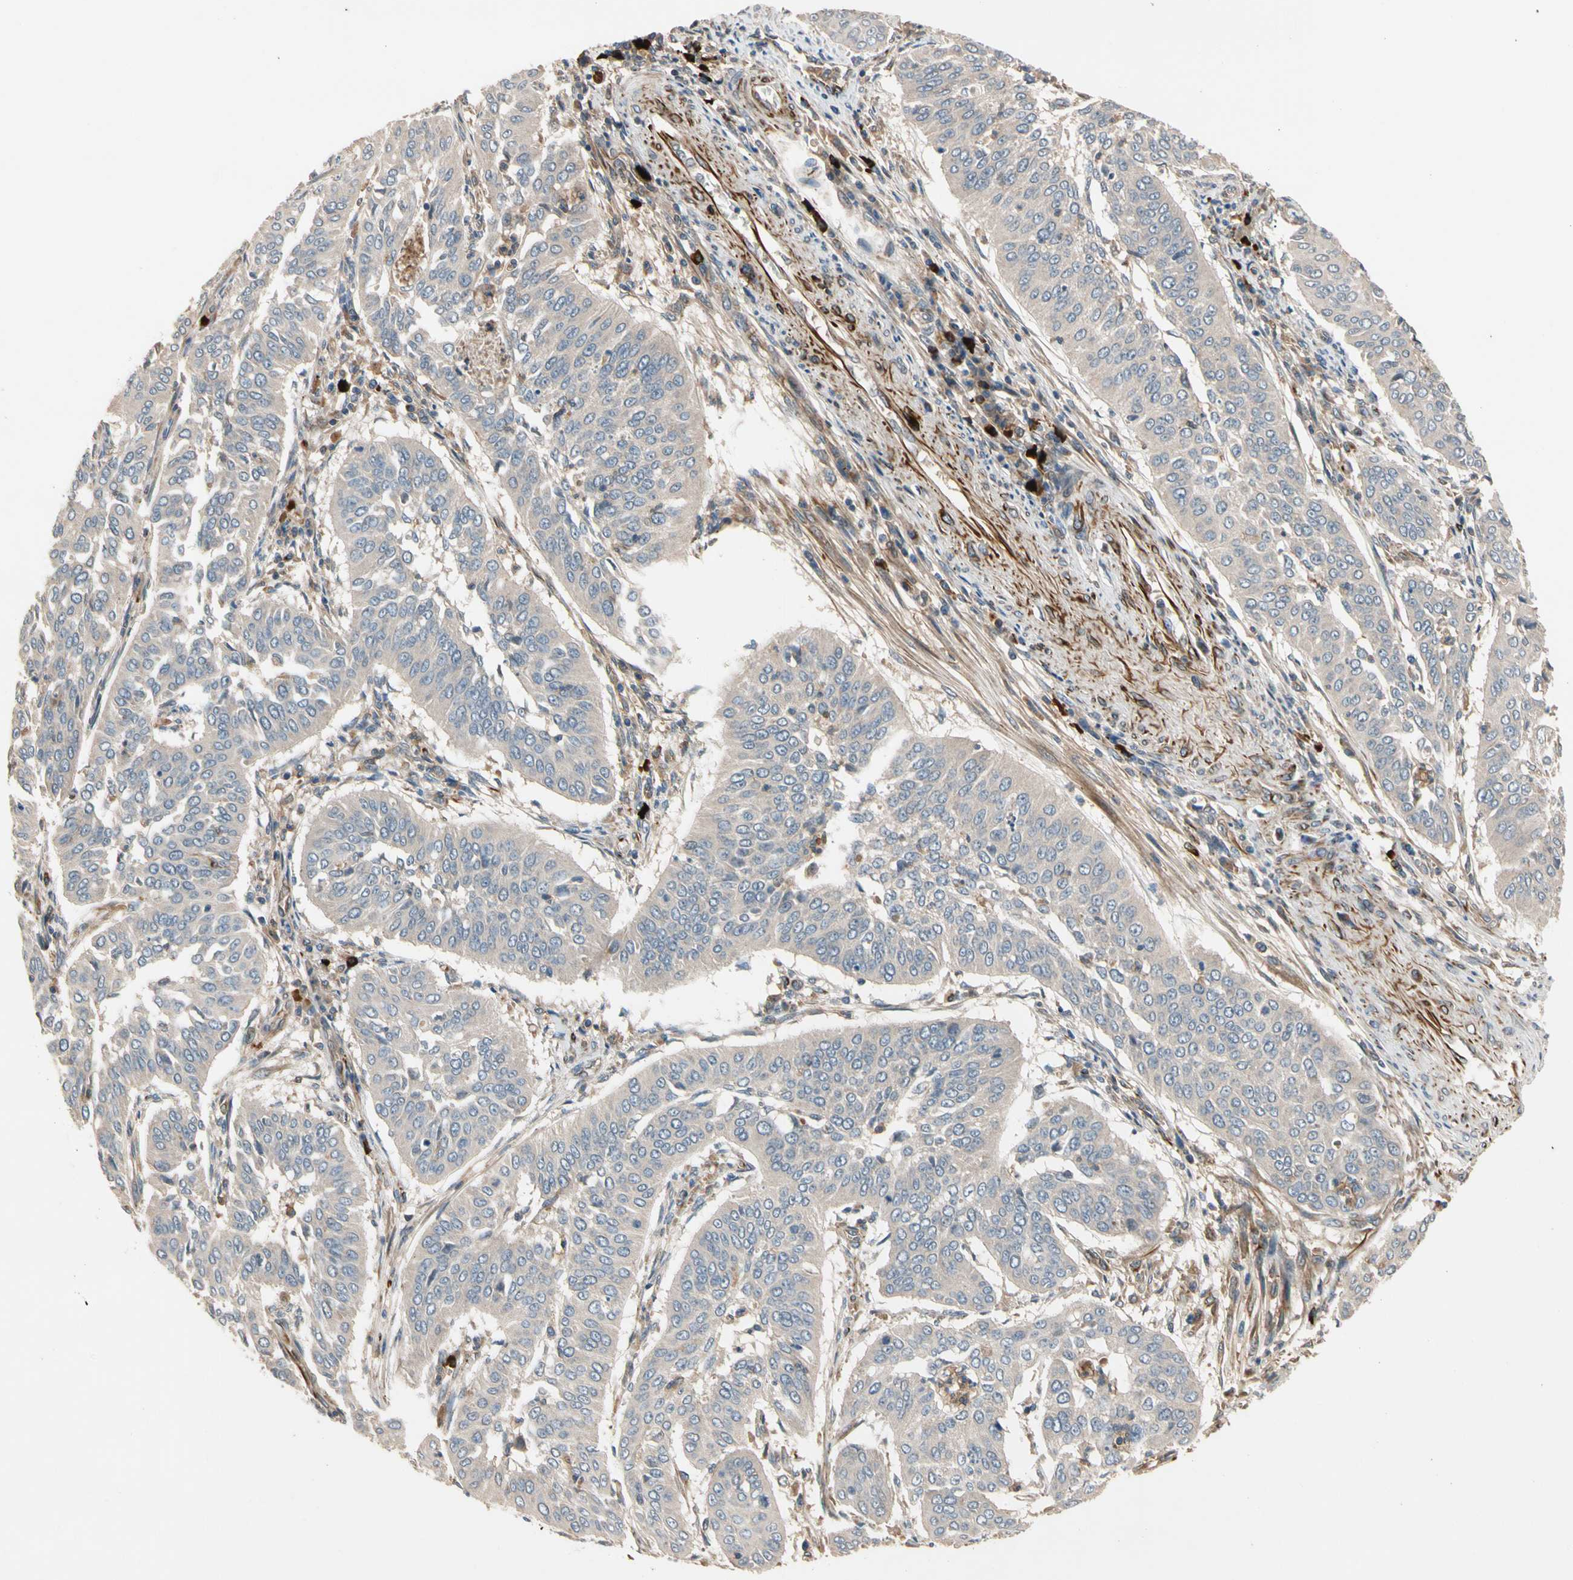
{"staining": {"intensity": "negative", "quantity": "none", "location": "none"}, "tissue": "cervical cancer", "cell_type": "Tumor cells", "image_type": "cancer", "snomed": [{"axis": "morphology", "description": "Normal tissue, NOS"}, {"axis": "morphology", "description": "Squamous cell carcinoma, NOS"}, {"axis": "topography", "description": "Cervix"}], "caption": "High power microscopy histopathology image of an immunohistochemistry histopathology image of cervical squamous cell carcinoma, revealing no significant staining in tumor cells. The staining was performed using DAB (3,3'-diaminobenzidine) to visualize the protein expression in brown, while the nuclei were stained in blue with hematoxylin (Magnification: 20x).", "gene": "FGD6", "patient": {"sex": "female", "age": 39}}